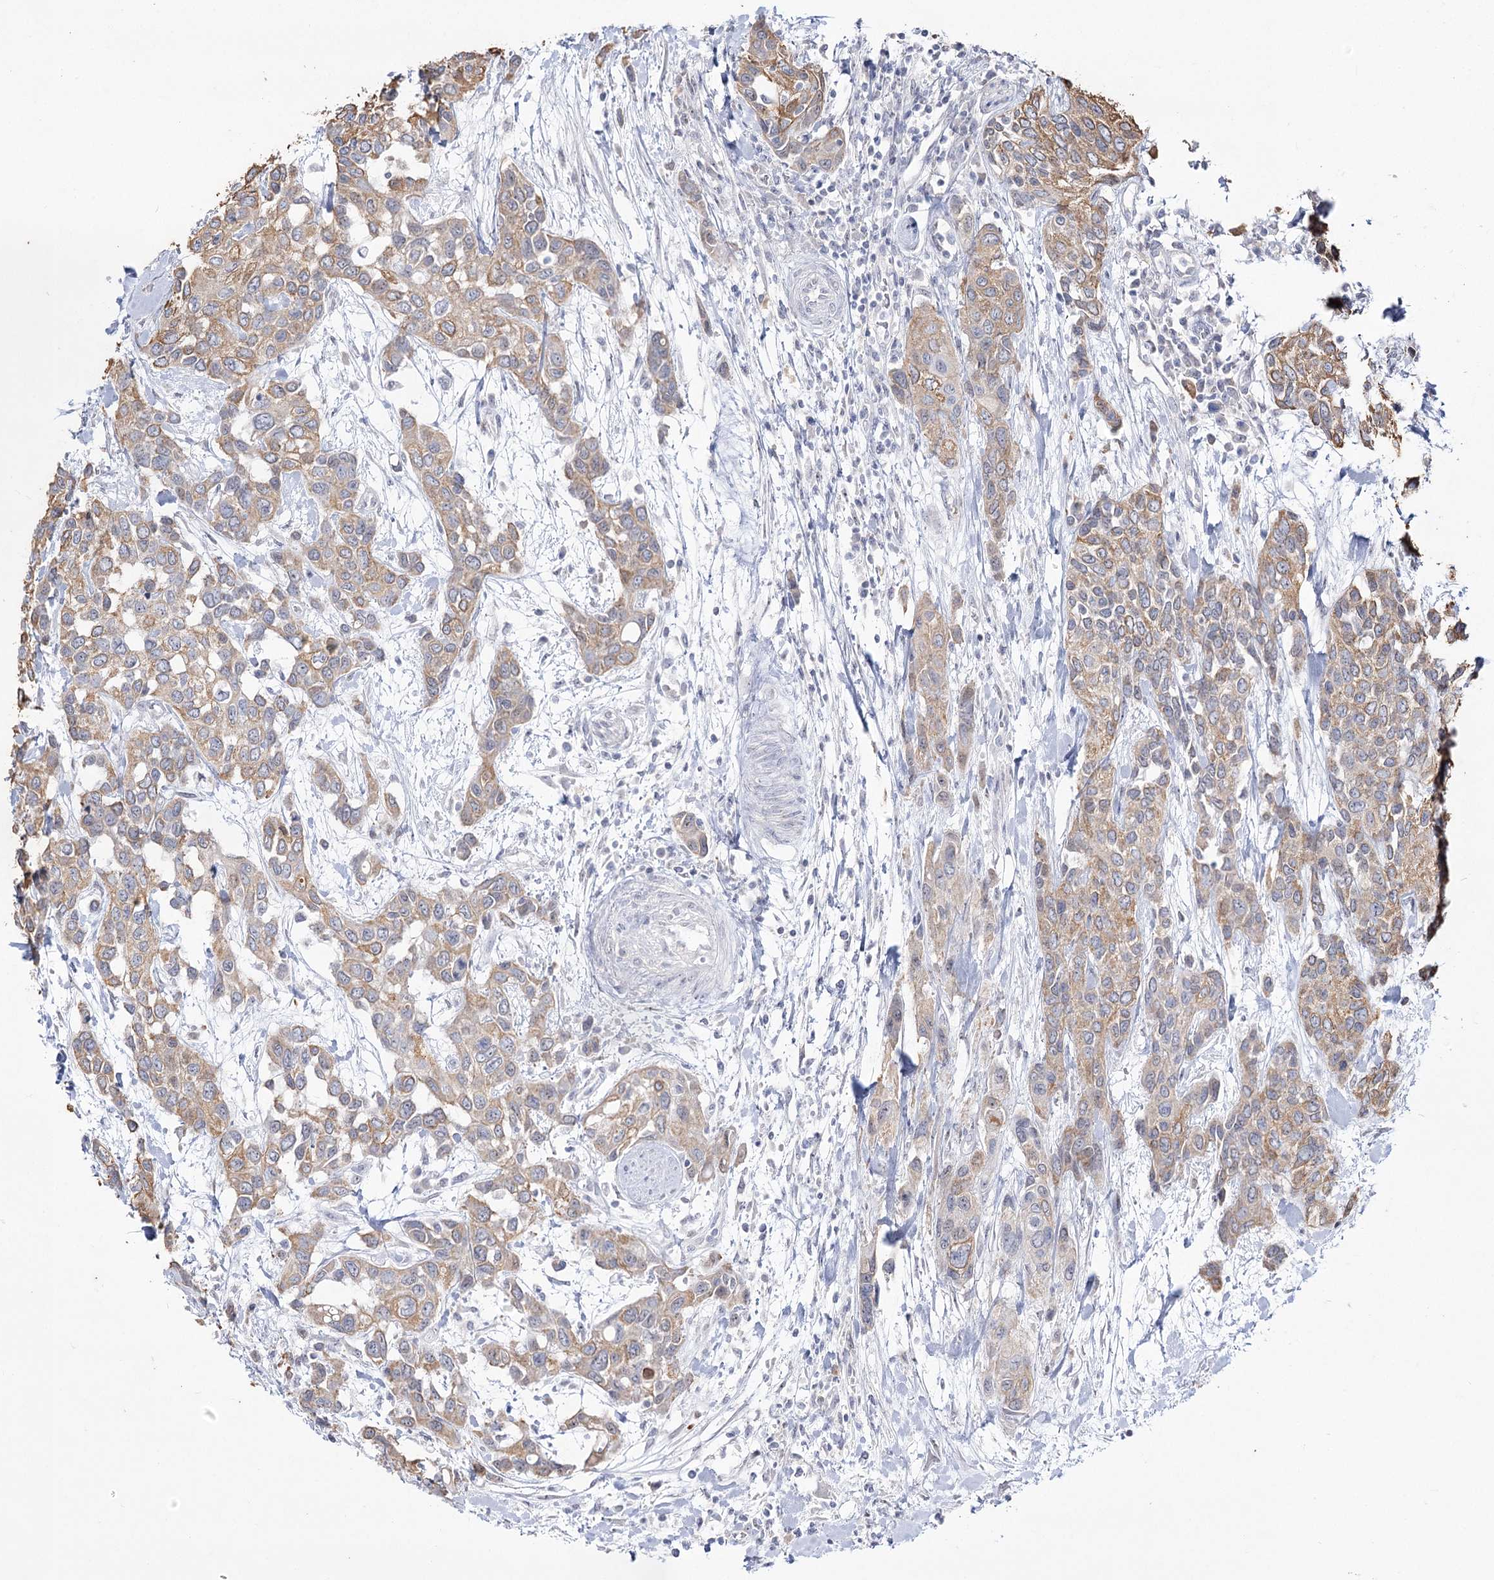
{"staining": {"intensity": "moderate", "quantity": ">75%", "location": "cytoplasmic/membranous"}, "tissue": "urothelial cancer", "cell_type": "Tumor cells", "image_type": "cancer", "snomed": [{"axis": "morphology", "description": "Normal tissue, NOS"}, {"axis": "morphology", "description": "Urothelial carcinoma, High grade"}, {"axis": "topography", "description": "Vascular tissue"}, {"axis": "topography", "description": "Urinary bladder"}], "caption": "This micrograph shows immunohistochemistry (IHC) staining of urothelial cancer, with medium moderate cytoplasmic/membranous positivity in about >75% of tumor cells.", "gene": "DDX50", "patient": {"sex": "female", "age": 56}}